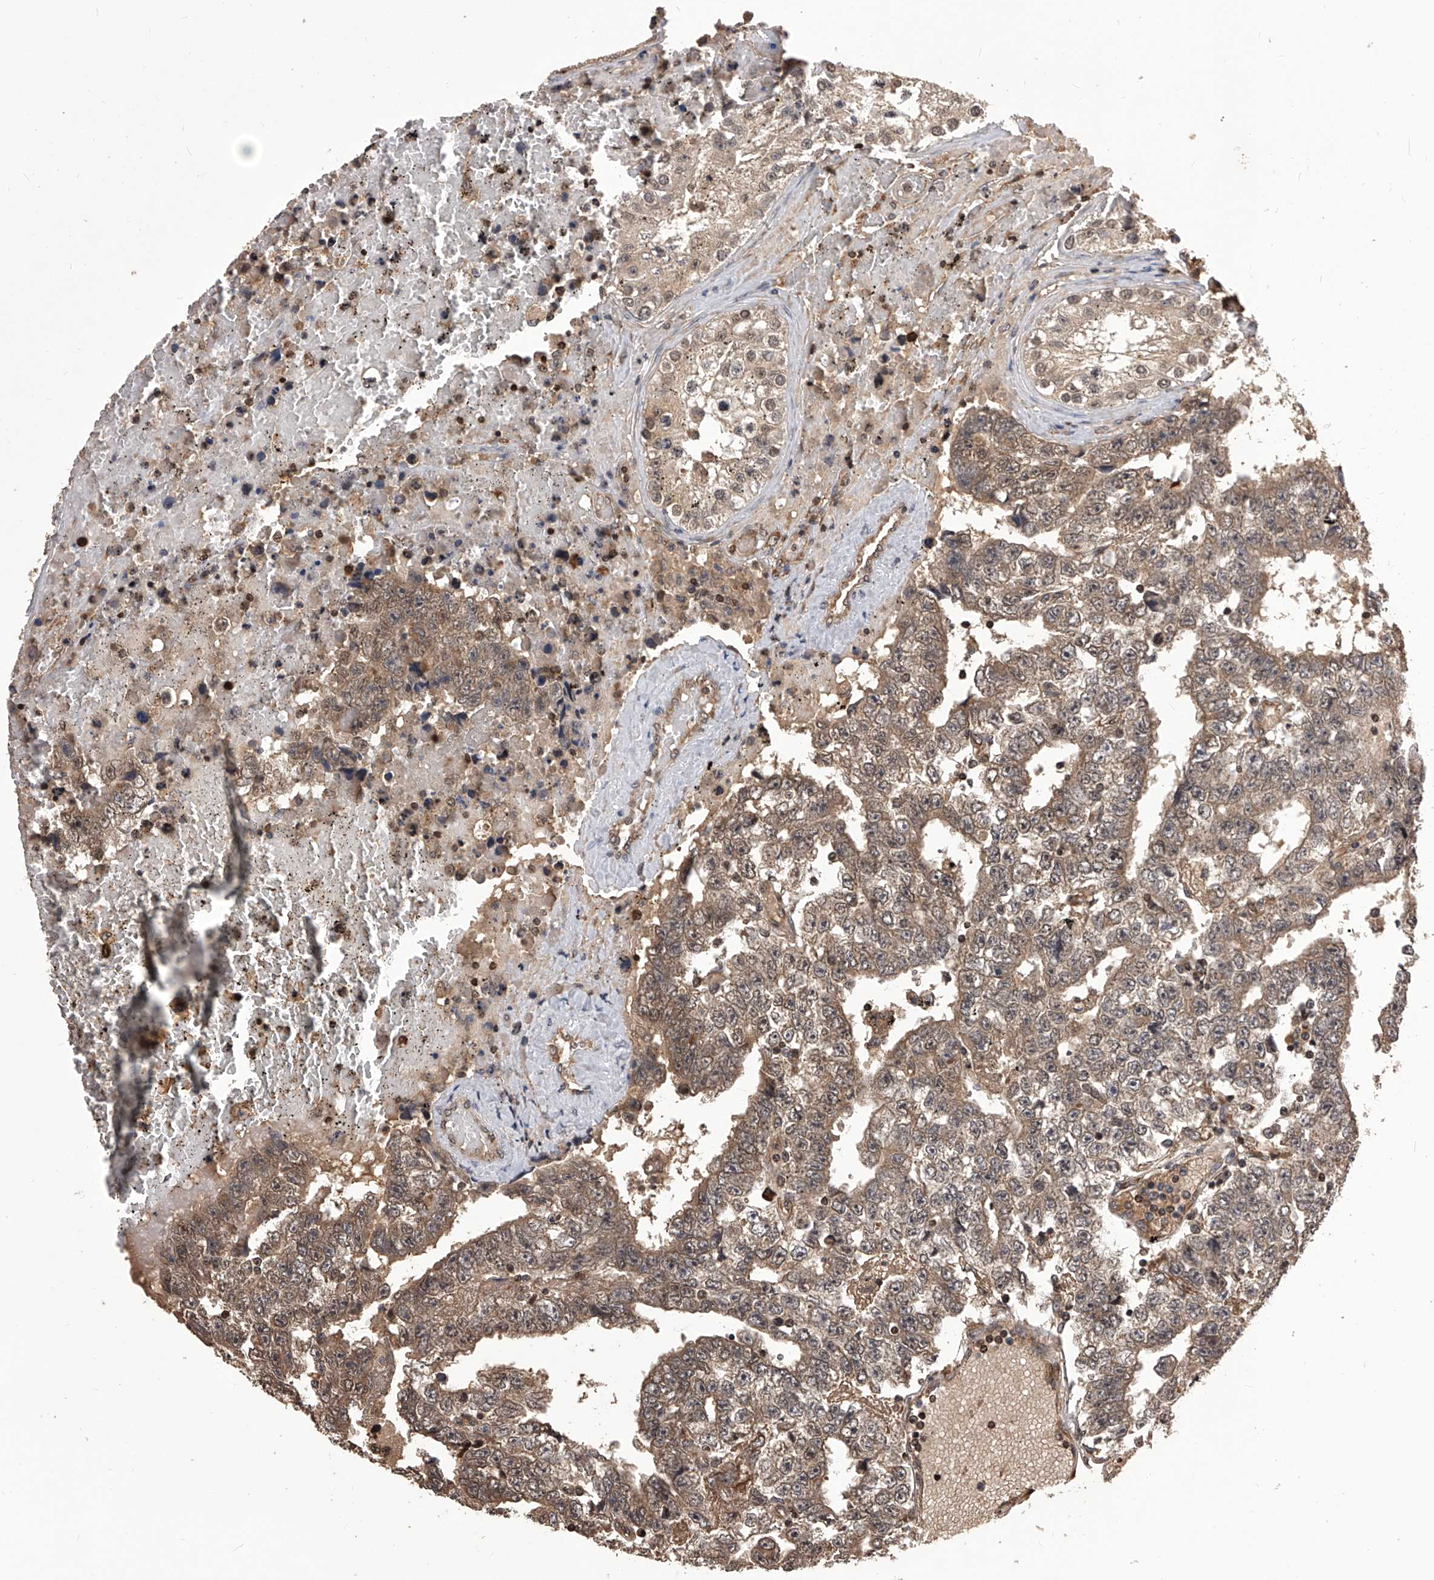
{"staining": {"intensity": "moderate", "quantity": ">75%", "location": "cytoplasmic/membranous"}, "tissue": "testis cancer", "cell_type": "Tumor cells", "image_type": "cancer", "snomed": [{"axis": "morphology", "description": "Carcinoma, Embryonal, NOS"}, {"axis": "topography", "description": "Testis"}], "caption": "Testis cancer tissue demonstrates moderate cytoplasmic/membranous positivity in about >75% of tumor cells", "gene": "ID1", "patient": {"sex": "male", "age": 25}}